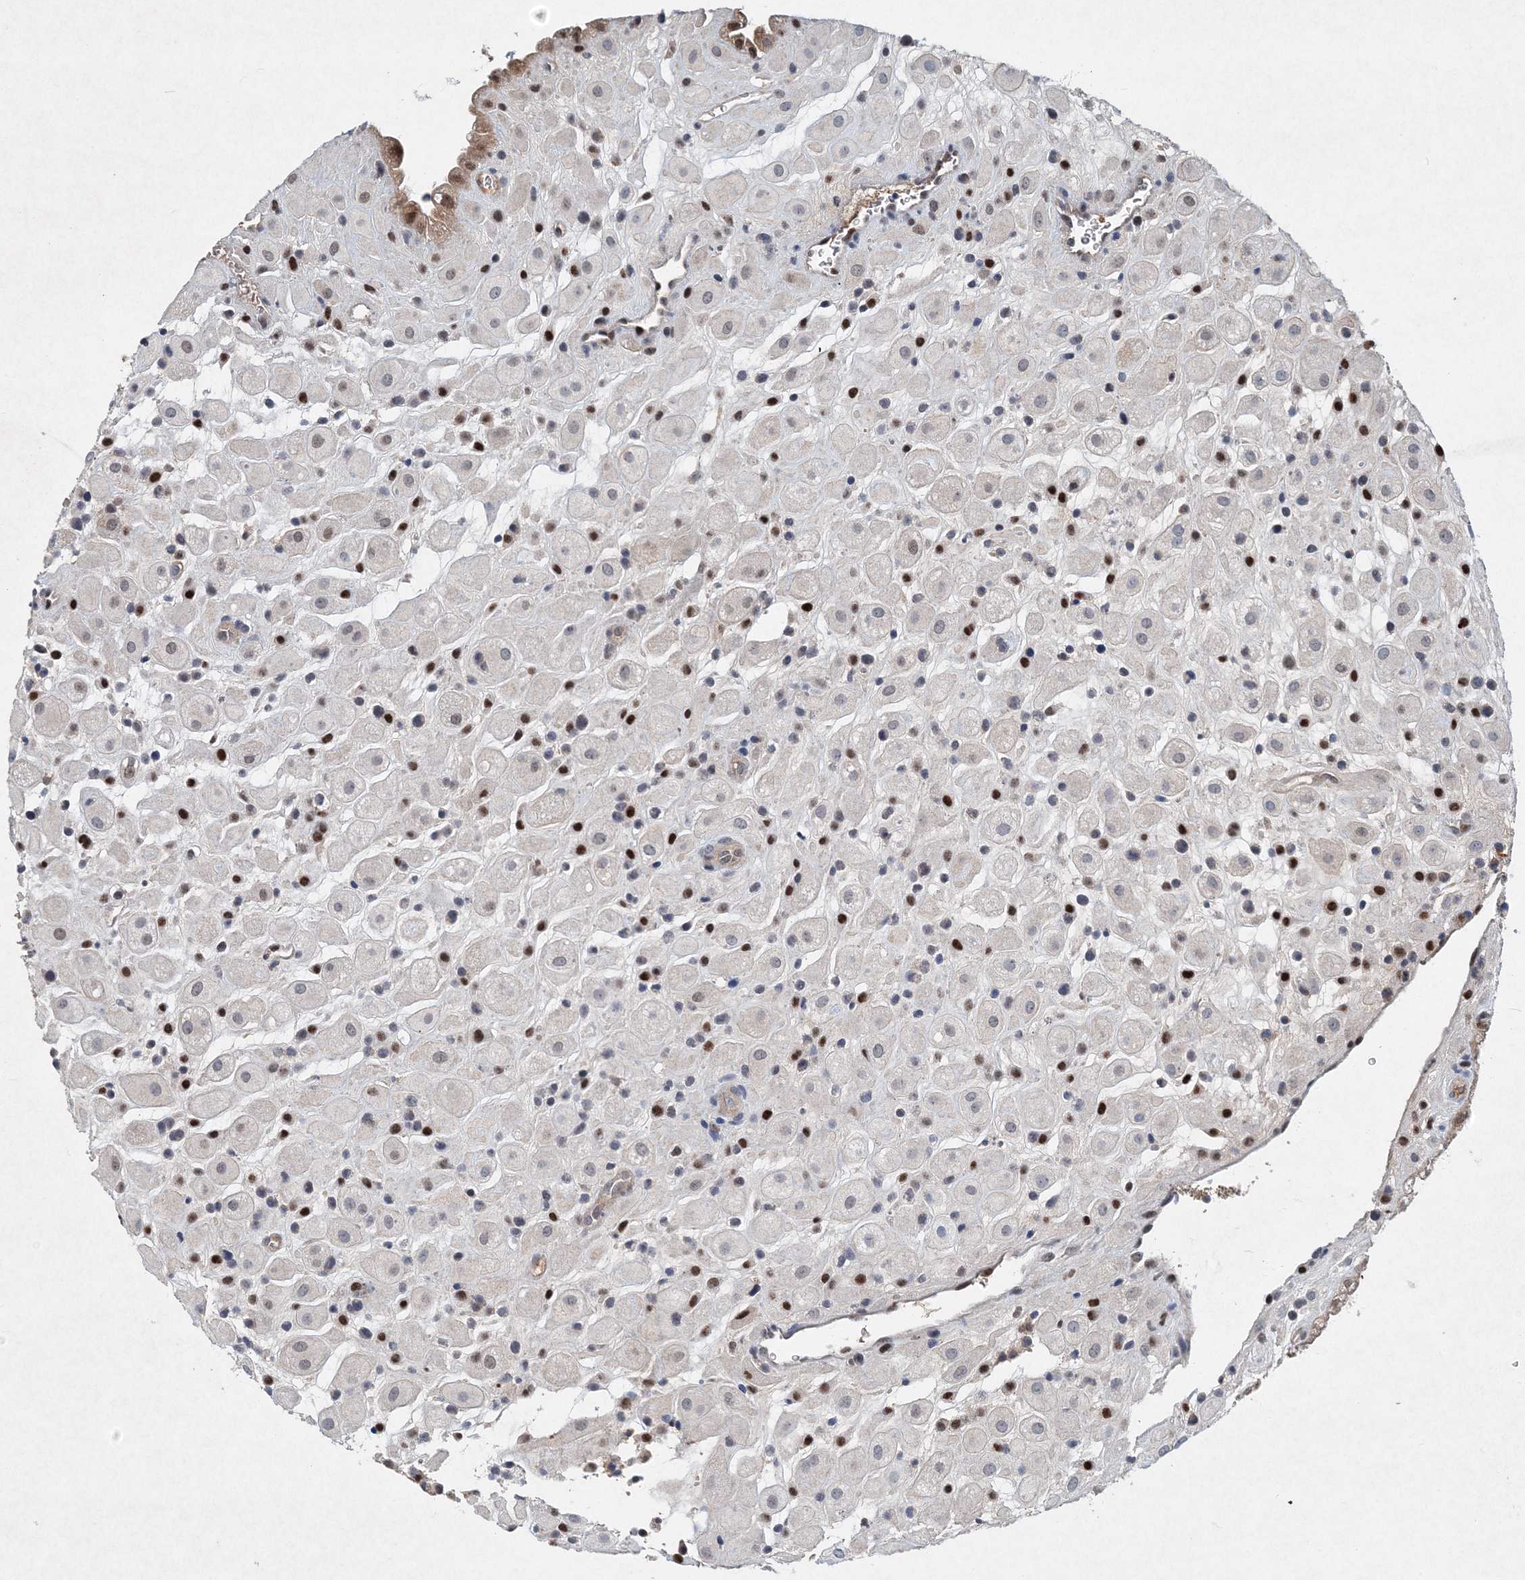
{"staining": {"intensity": "negative", "quantity": "none", "location": "none"}, "tissue": "placenta", "cell_type": "Decidual cells", "image_type": "normal", "snomed": [{"axis": "morphology", "description": "Normal tissue, NOS"}, {"axis": "topography", "description": "Placenta"}], "caption": "A high-resolution image shows IHC staining of normal placenta, which demonstrates no significant expression in decidual cells. Nuclei are stained in blue.", "gene": "KPNA4", "patient": {"sex": "female", "age": 35}}